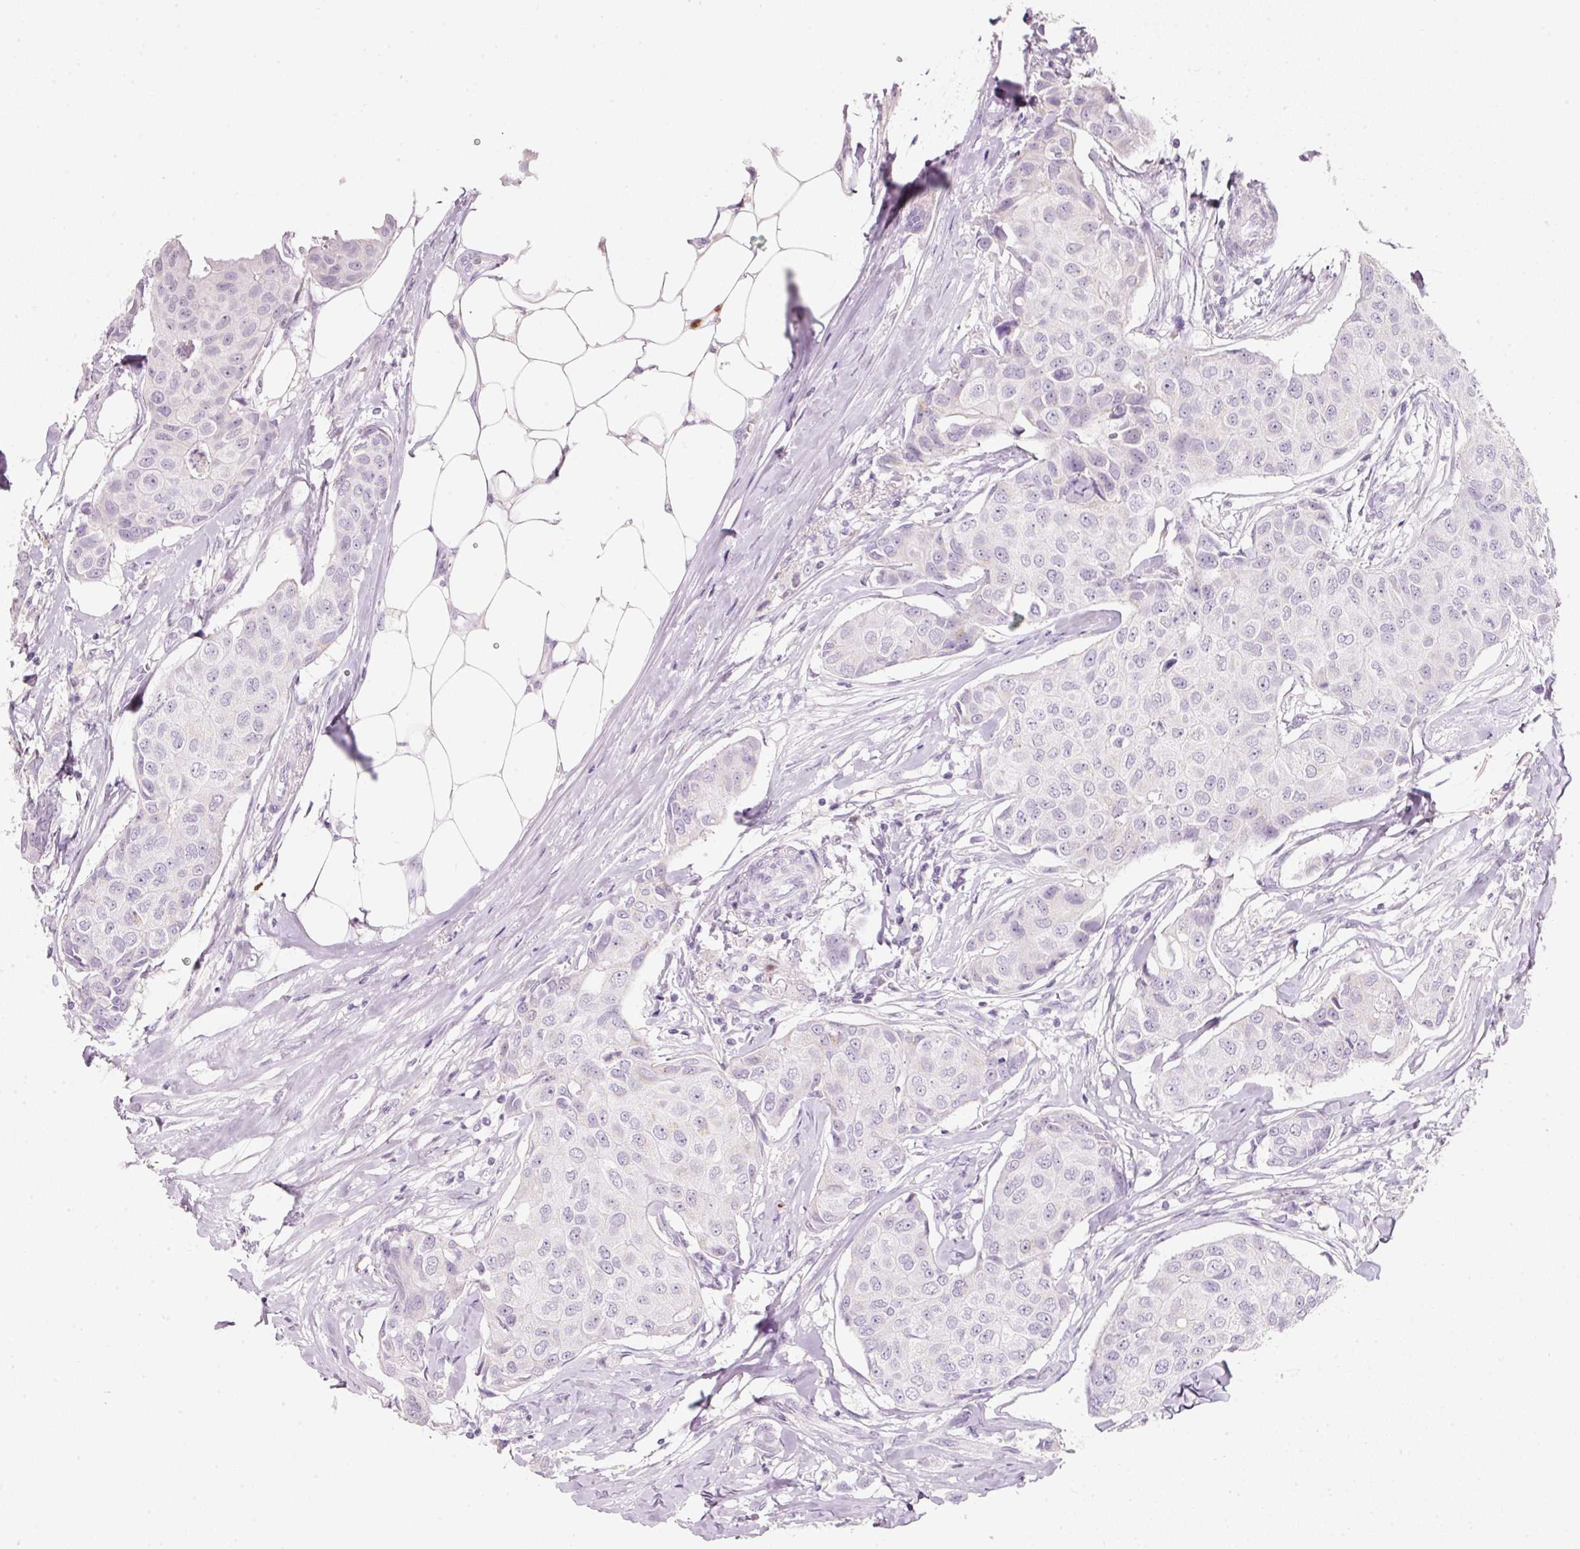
{"staining": {"intensity": "negative", "quantity": "none", "location": "none"}, "tissue": "breast cancer", "cell_type": "Tumor cells", "image_type": "cancer", "snomed": [{"axis": "morphology", "description": "Duct carcinoma"}, {"axis": "topography", "description": "Breast"}], "caption": "A high-resolution micrograph shows immunohistochemistry staining of breast cancer, which reveals no significant expression in tumor cells.", "gene": "ENSG00000206549", "patient": {"sex": "female", "age": 80}}